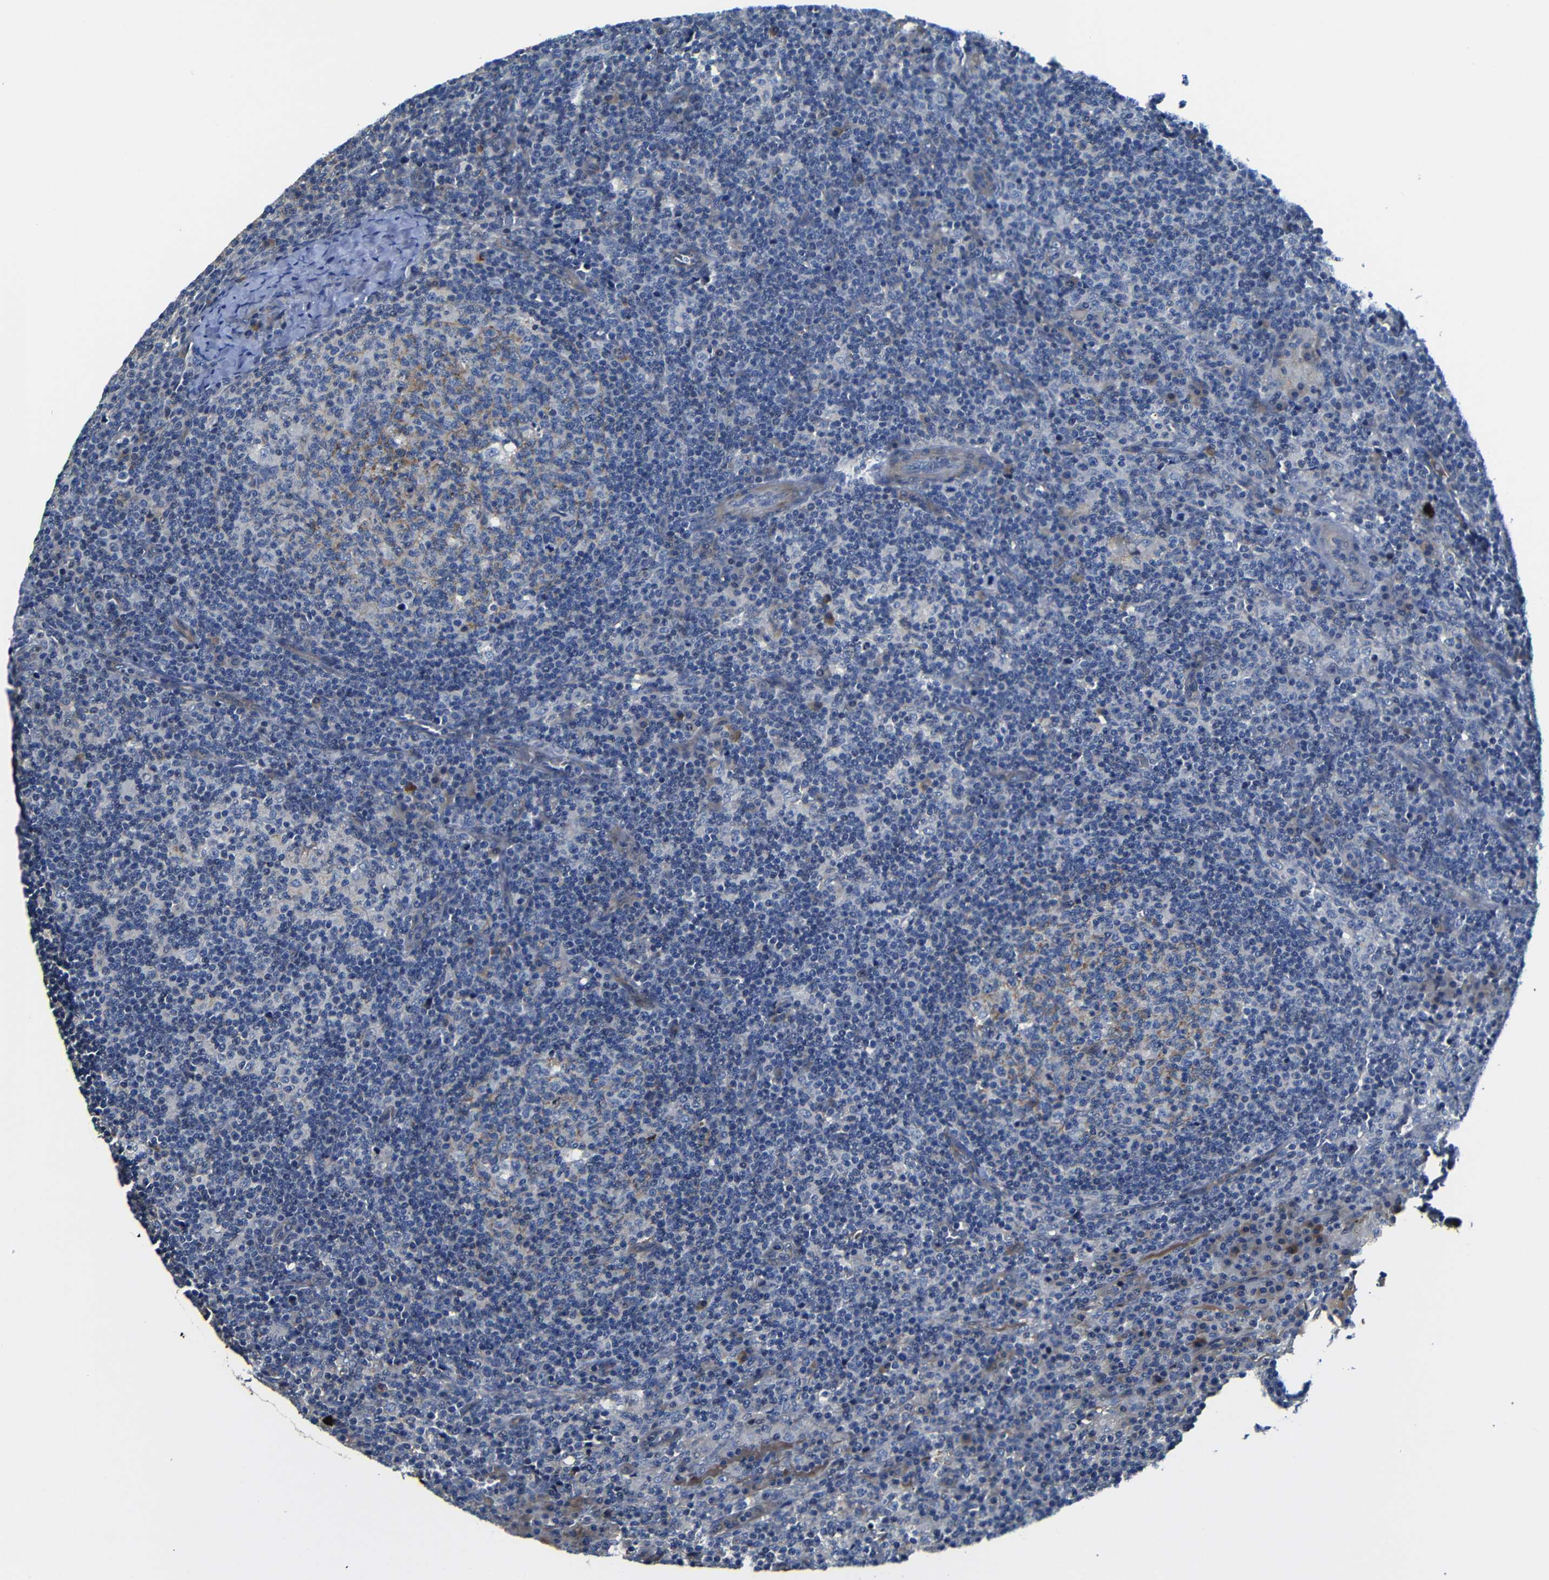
{"staining": {"intensity": "moderate", "quantity": "<25%", "location": "cytoplasmic/membranous"}, "tissue": "lymph node", "cell_type": "Germinal center cells", "image_type": "normal", "snomed": [{"axis": "morphology", "description": "Normal tissue, NOS"}, {"axis": "morphology", "description": "Inflammation, NOS"}, {"axis": "topography", "description": "Lymph node"}], "caption": "Lymph node stained for a protein (brown) exhibits moderate cytoplasmic/membranous positive positivity in about <25% of germinal center cells.", "gene": "AFDN", "patient": {"sex": "male", "age": 55}}